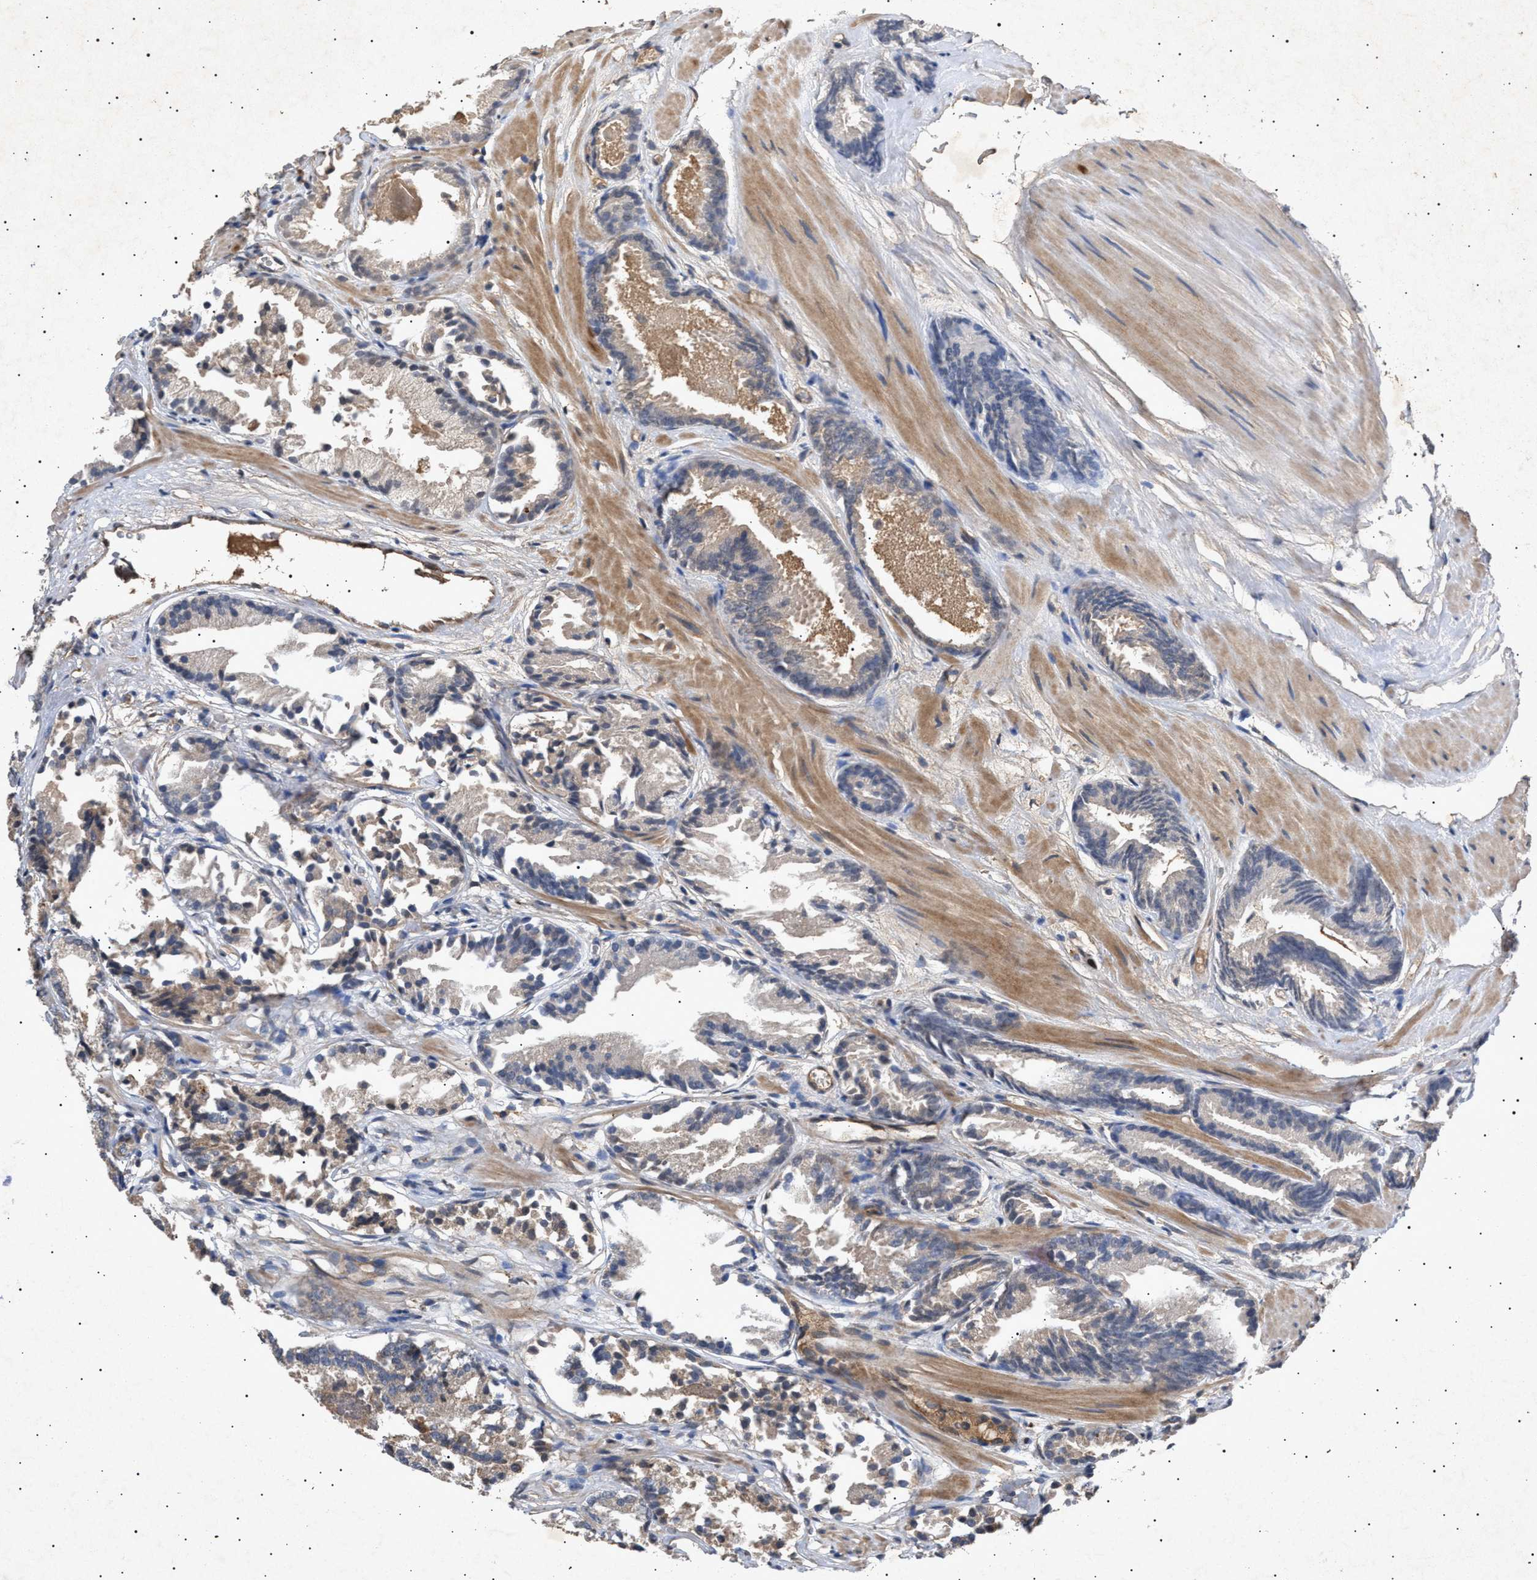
{"staining": {"intensity": "weak", "quantity": "<25%", "location": "cytoplasmic/membranous"}, "tissue": "prostate cancer", "cell_type": "Tumor cells", "image_type": "cancer", "snomed": [{"axis": "morphology", "description": "Adenocarcinoma, Low grade"}, {"axis": "topography", "description": "Prostate"}], "caption": "Micrograph shows no significant protein expression in tumor cells of prostate low-grade adenocarcinoma.", "gene": "SIRT5", "patient": {"sex": "male", "age": 51}}